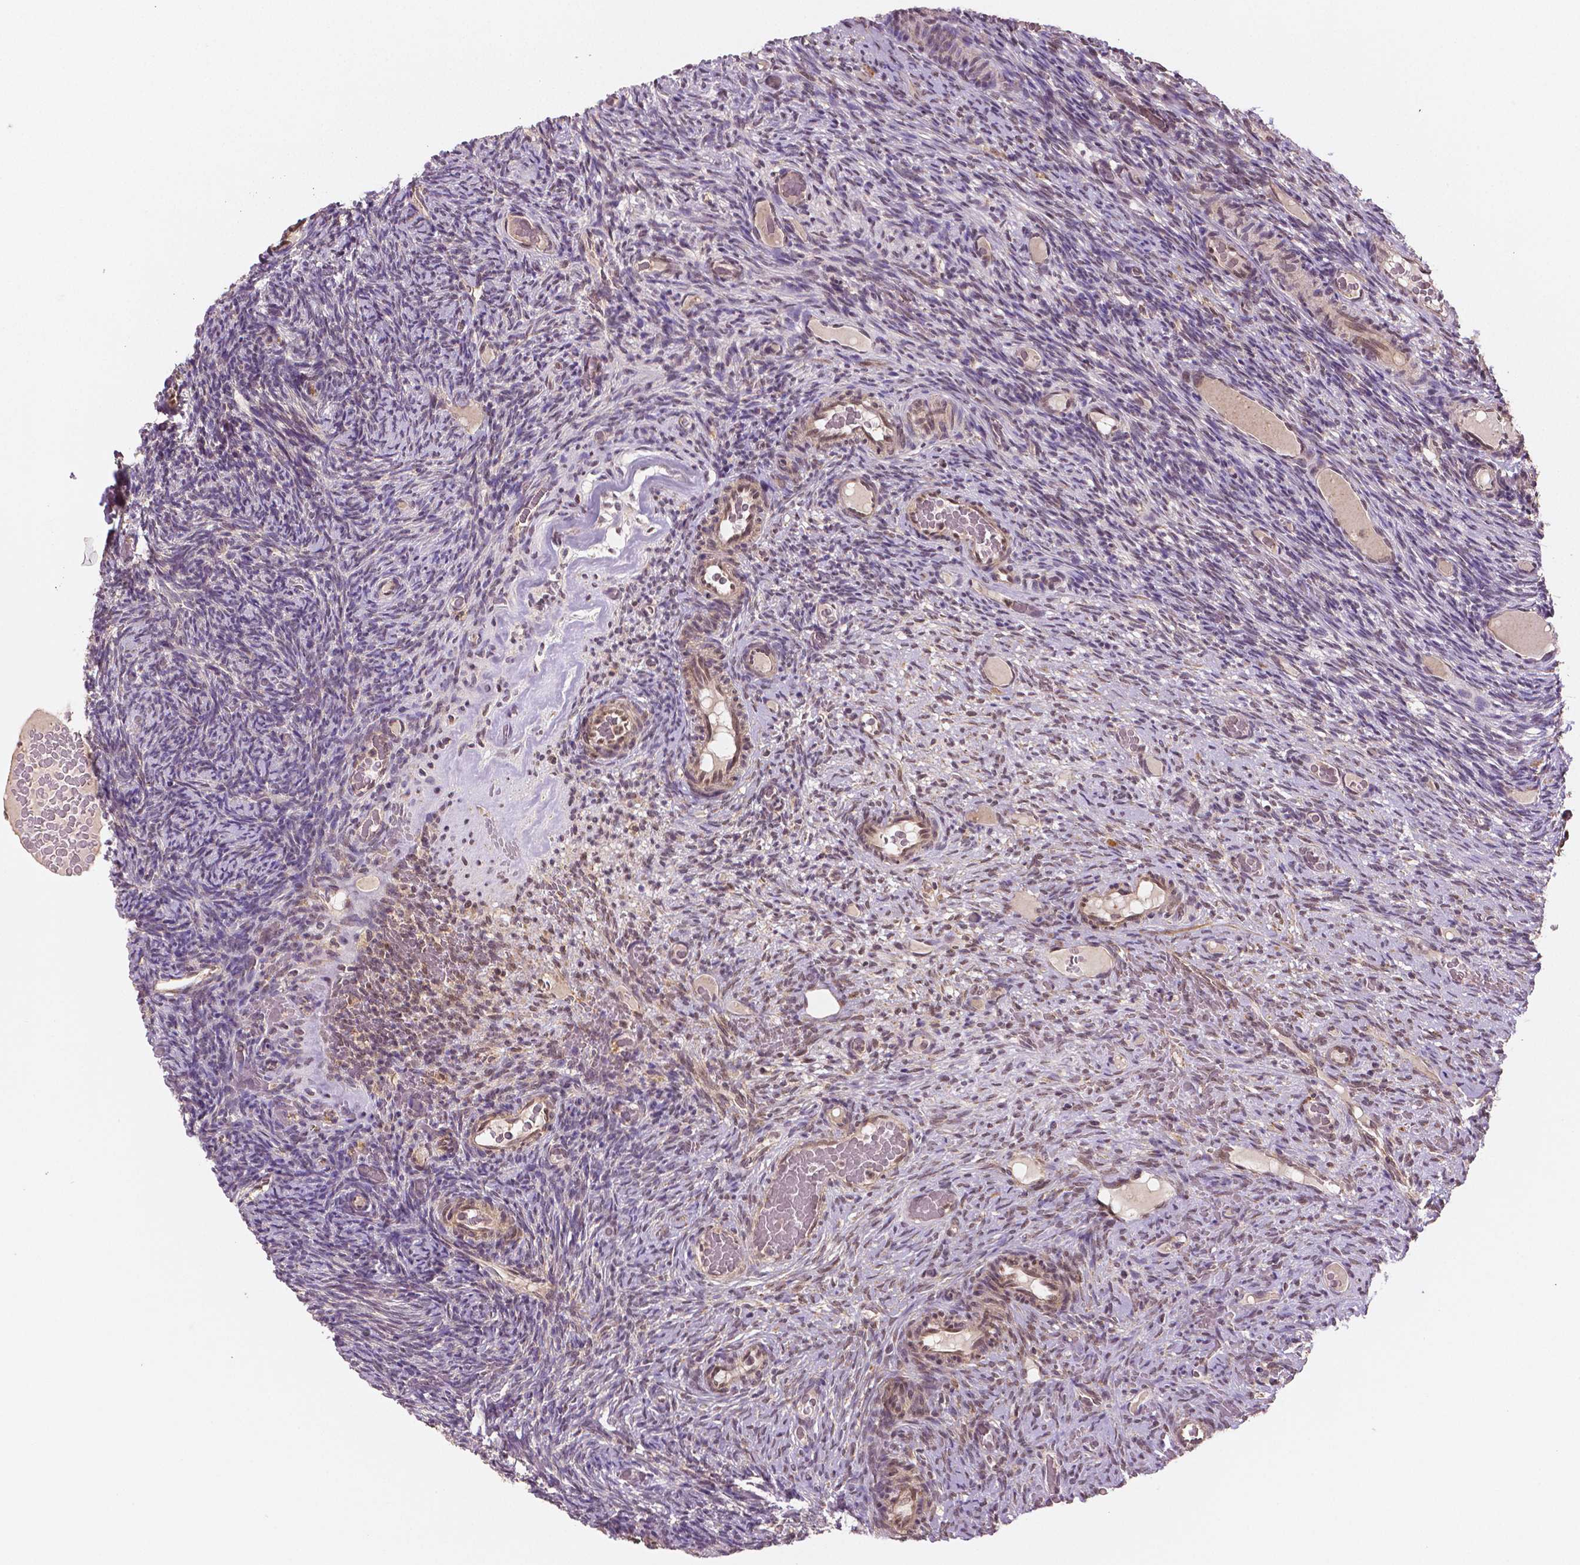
{"staining": {"intensity": "negative", "quantity": "none", "location": "none"}, "tissue": "ovary", "cell_type": "Follicle cells", "image_type": "normal", "snomed": [{"axis": "morphology", "description": "Normal tissue, NOS"}, {"axis": "topography", "description": "Ovary"}], "caption": "A high-resolution image shows immunohistochemistry (IHC) staining of benign ovary, which demonstrates no significant positivity in follicle cells. (DAB IHC visualized using brightfield microscopy, high magnification).", "gene": "STAT3", "patient": {"sex": "female", "age": 34}}